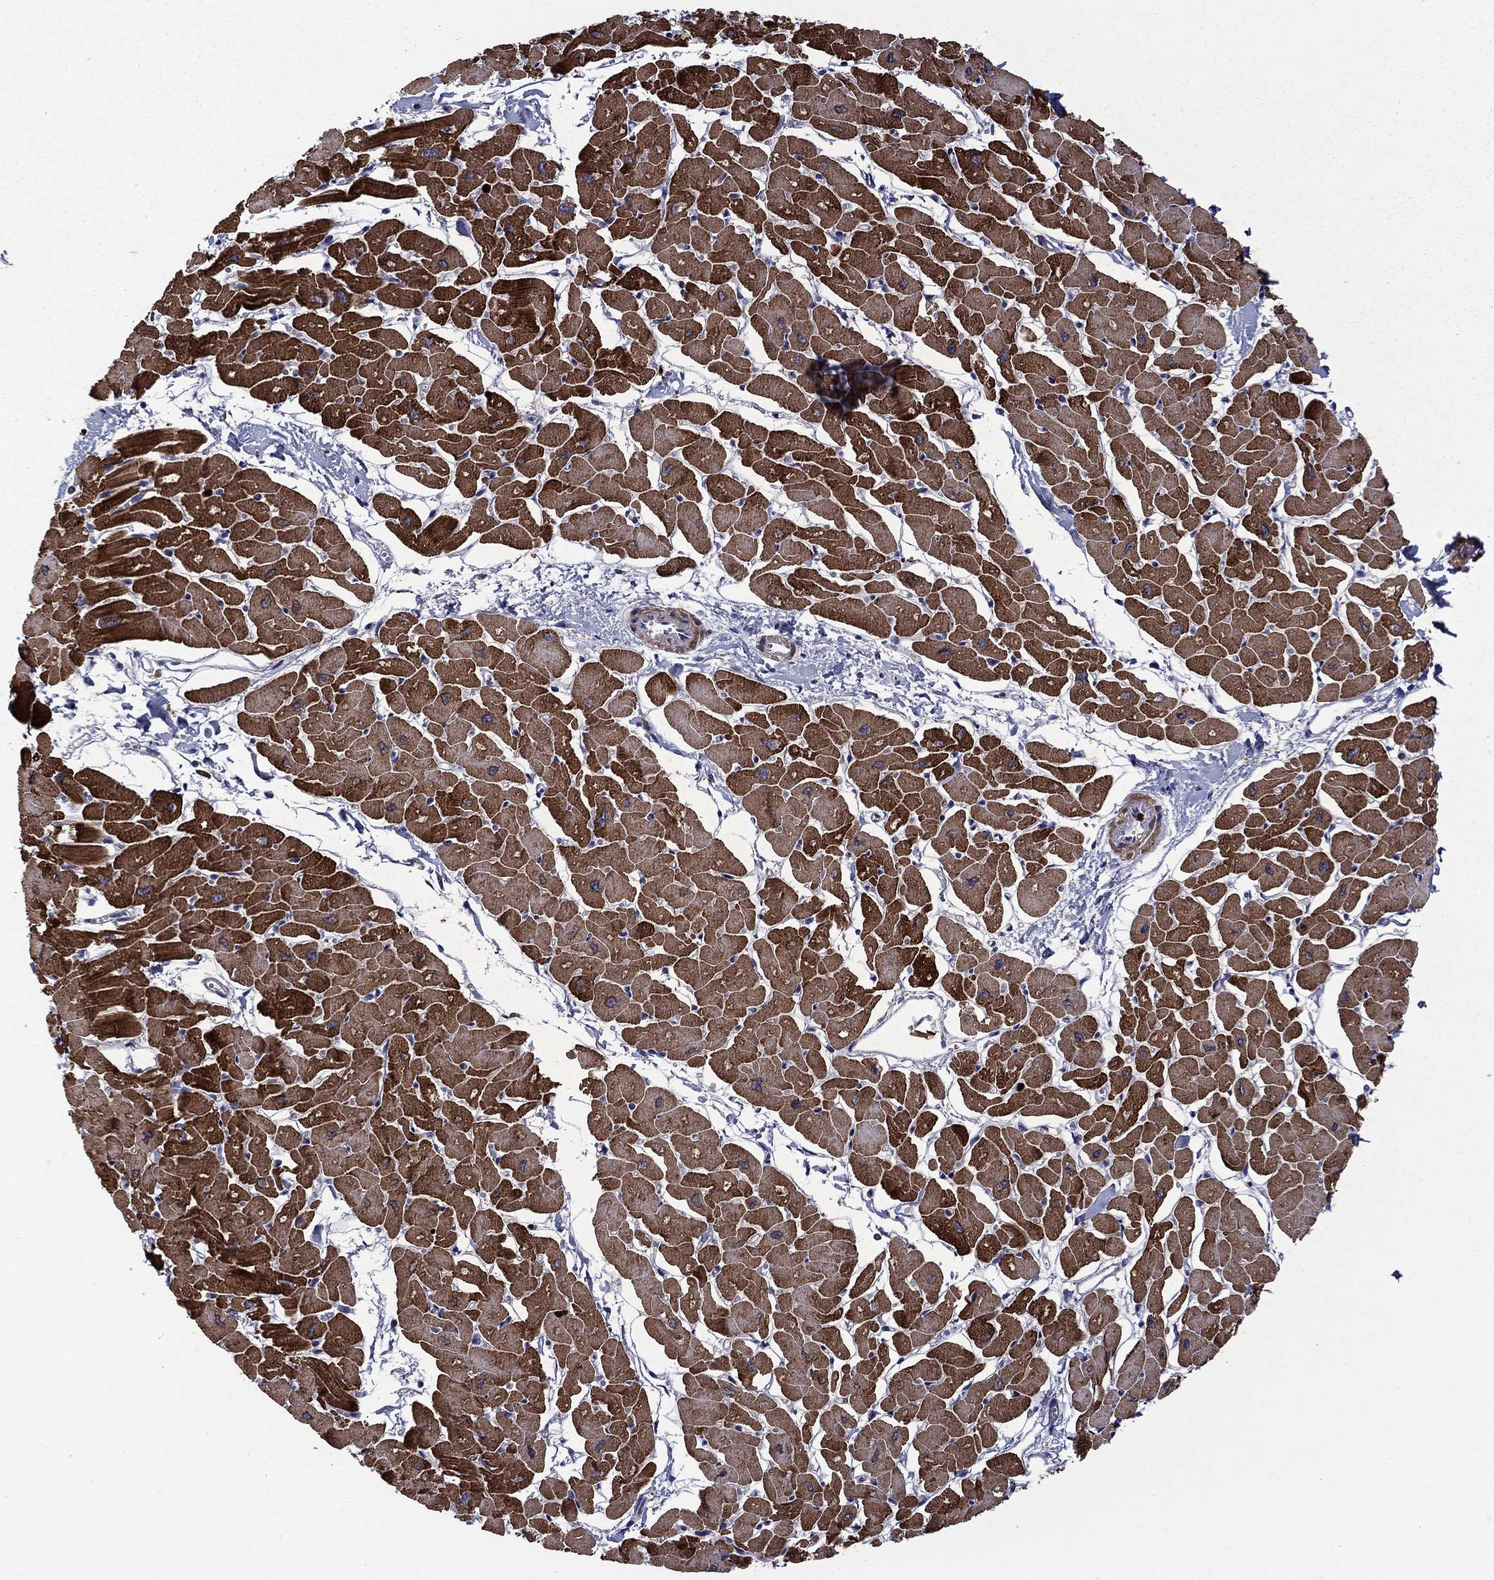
{"staining": {"intensity": "strong", "quantity": ">75%", "location": "cytoplasmic/membranous"}, "tissue": "heart muscle", "cell_type": "Cardiomyocytes", "image_type": "normal", "snomed": [{"axis": "morphology", "description": "Normal tissue, NOS"}, {"axis": "topography", "description": "Heart"}], "caption": "IHC of benign human heart muscle demonstrates high levels of strong cytoplasmic/membranous expression in about >75% of cardiomyocytes. (Brightfield microscopy of DAB IHC at high magnification).", "gene": "SATB1", "patient": {"sex": "male", "age": 57}}